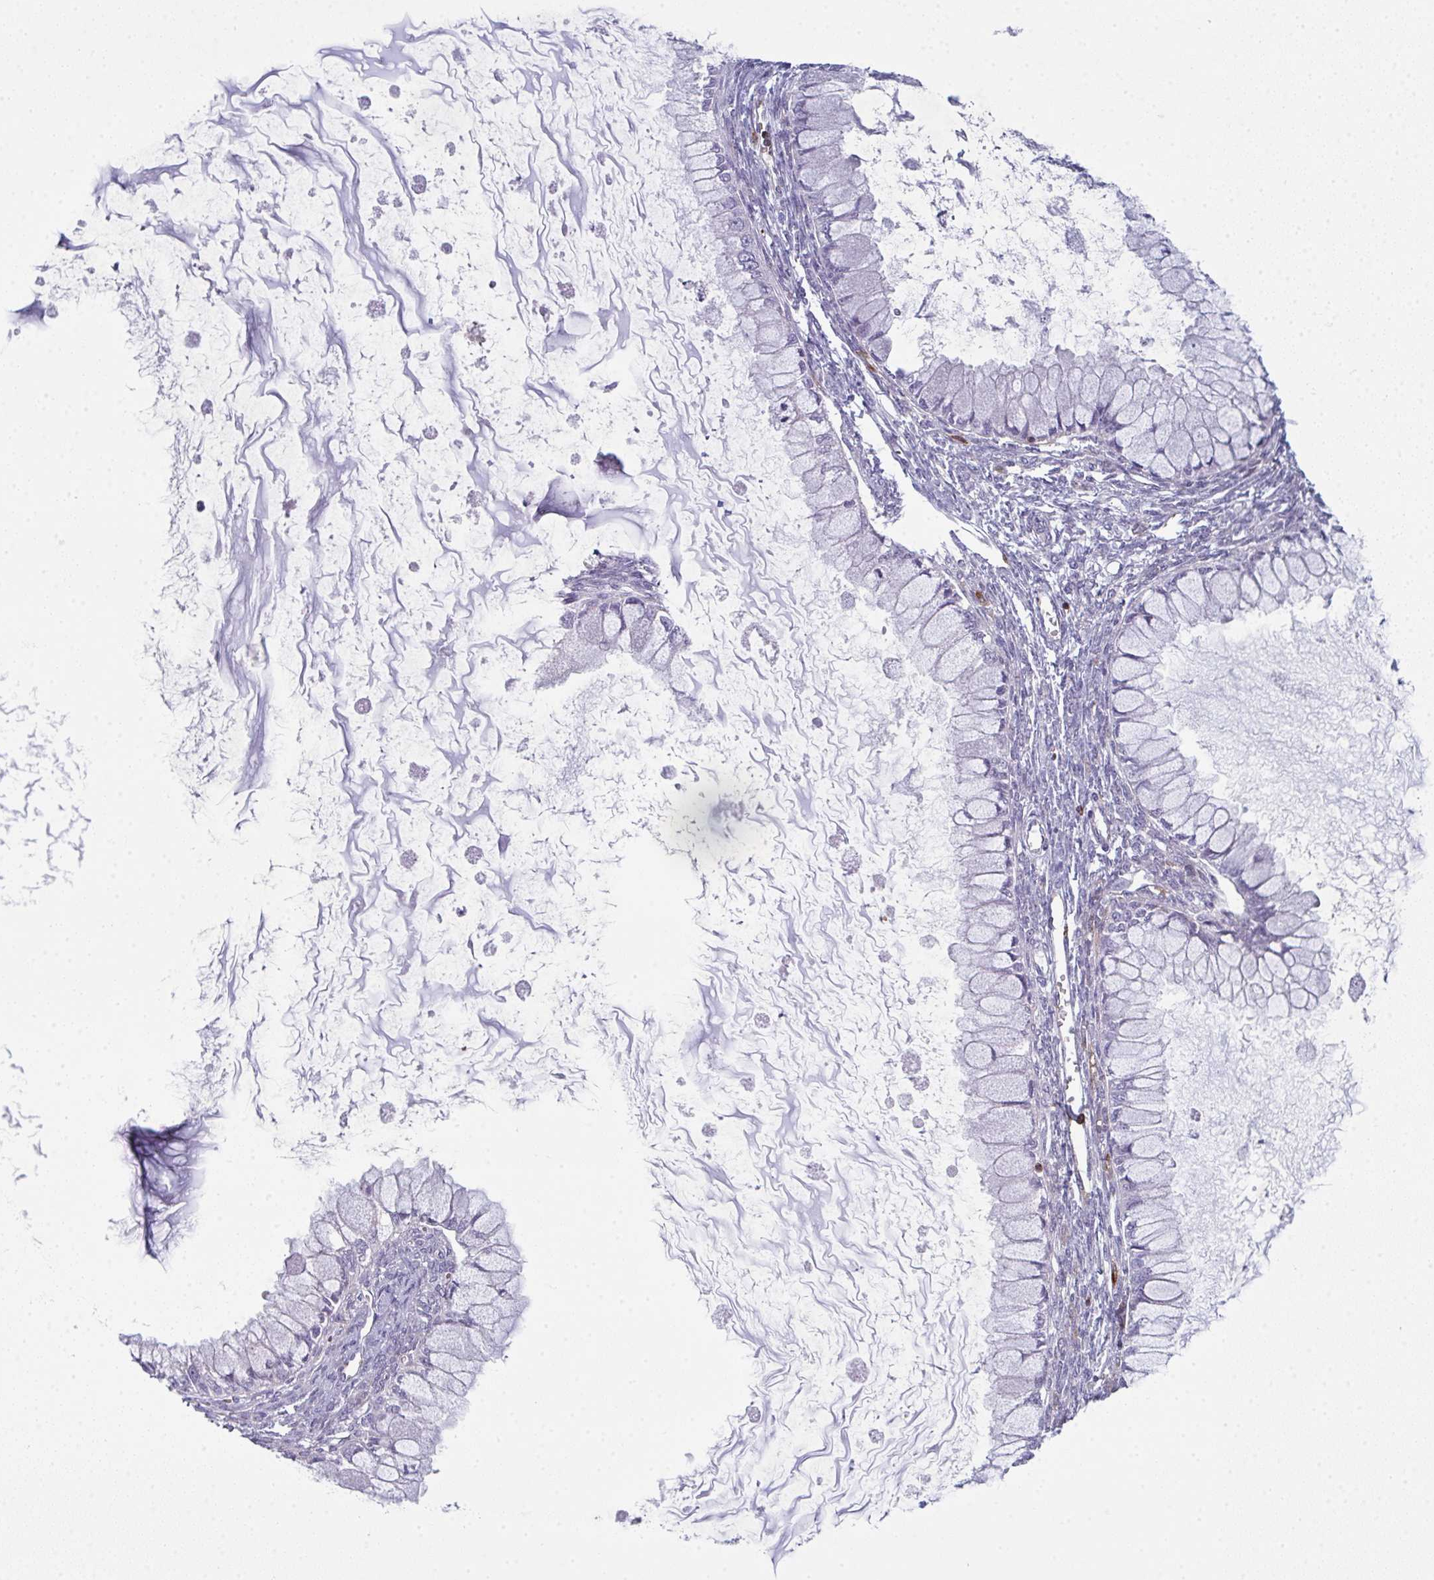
{"staining": {"intensity": "negative", "quantity": "none", "location": "none"}, "tissue": "ovarian cancer", "cell_type": "Tumor cells", "image_type": "cancer", "snomed": [{"axis": "morphology", "description": "Cystadenocarcinoma, mucinous, NOS"}, {"axis": "topography", "description": "Ovary"}], "caption": "DAB (3,3'-diaminobenzidine) immunohistochemical staining of human ovarian cancer (mucinous cystadenocarcinoma) displays no significant positivity in tumor cells.", "gene": "CD80", "patient": {"sex": "female", "age": 34}}